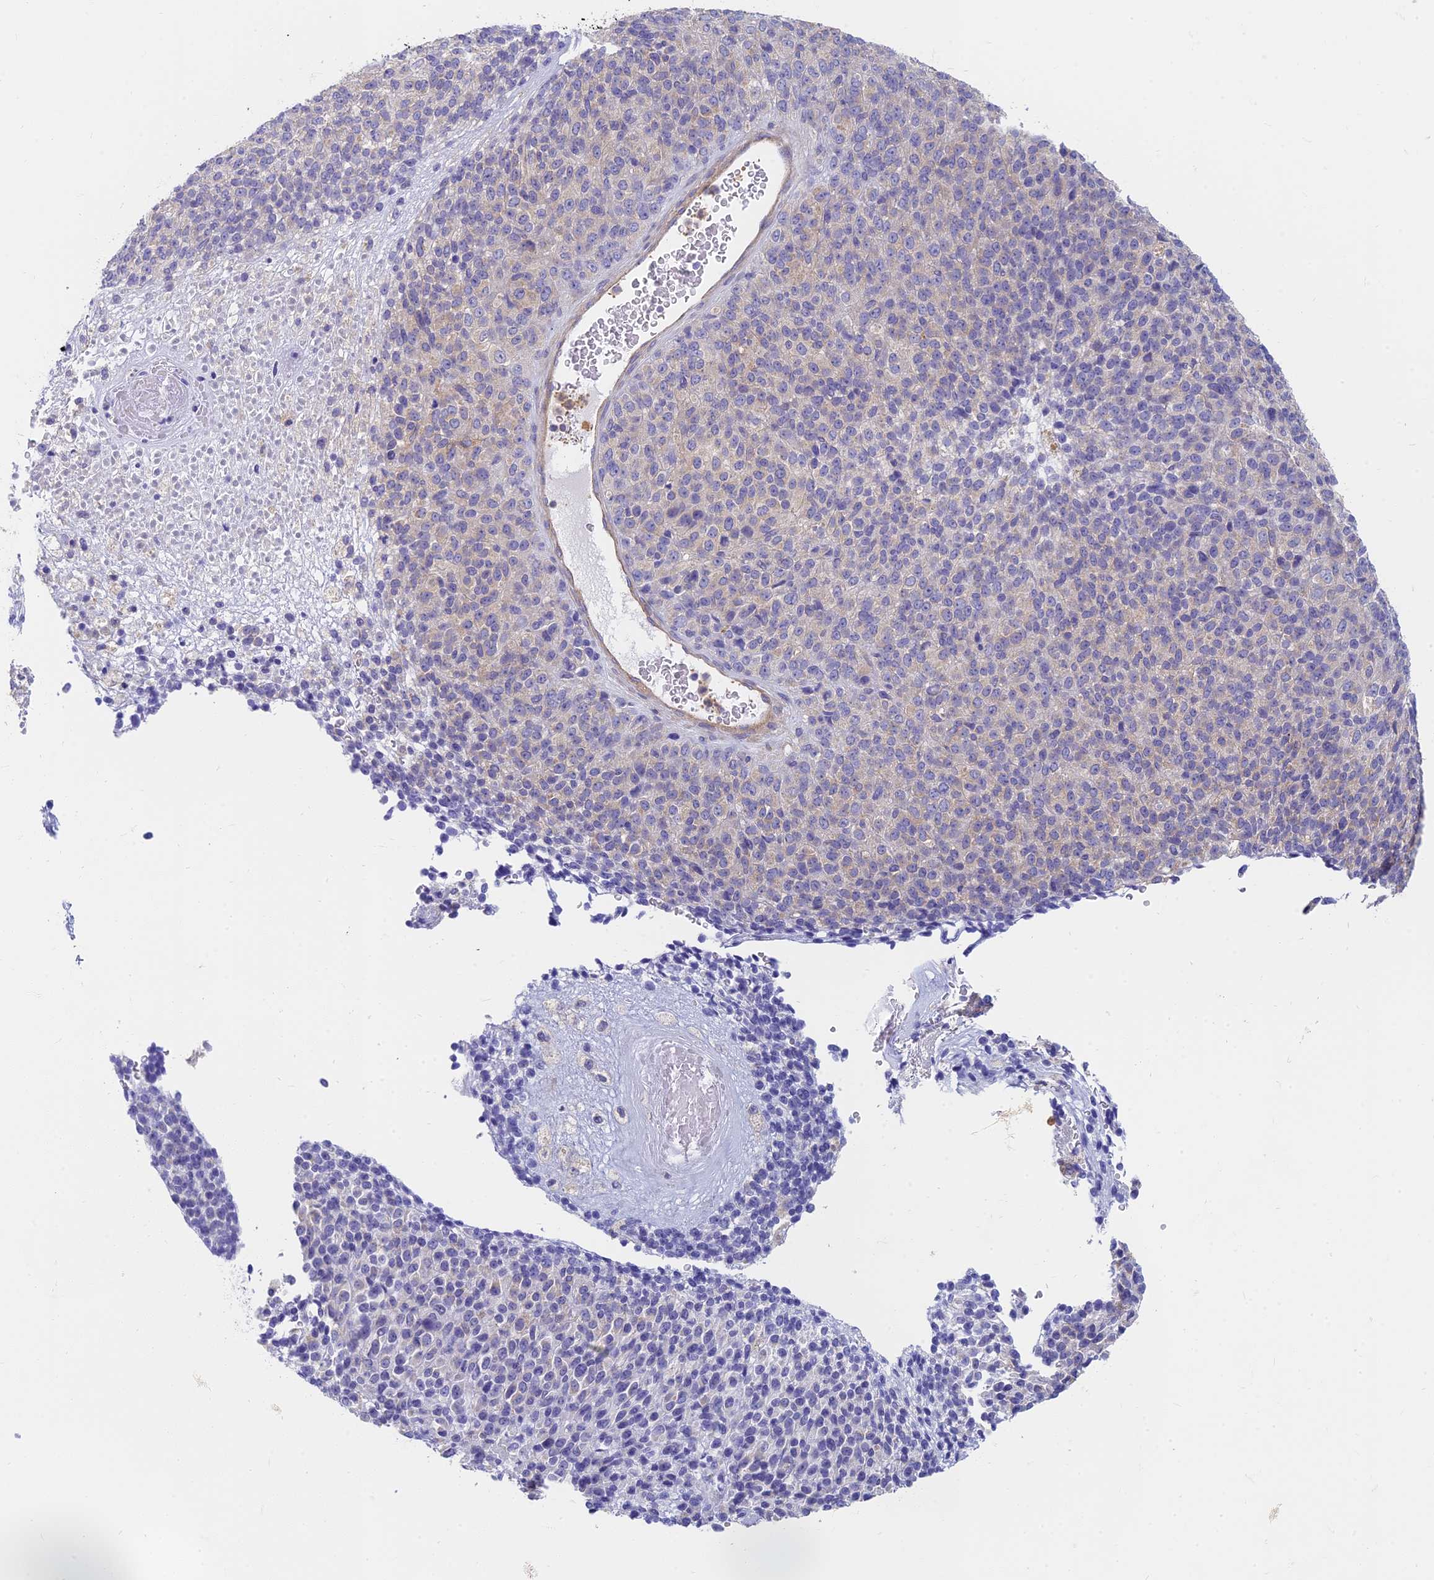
{"staining": {"intensity": "negative", "quantity": "none", "location": "none"}, "tissue": "melanoma", "cell_type": "Tumor cells", "image_type": "cancer", "snomed": [{"axis": "morphology", "description": "Malignant melanoma, Metastatic site"}, {"axis": "topography", "description": "Brain"}], "caption": "Immunohistochemical staining of malignant melanoma (metastatic site) shows no significant positivity in tumor cells.", "gene": "STRN4", "patient": {"sex": "female", "age": 56}}